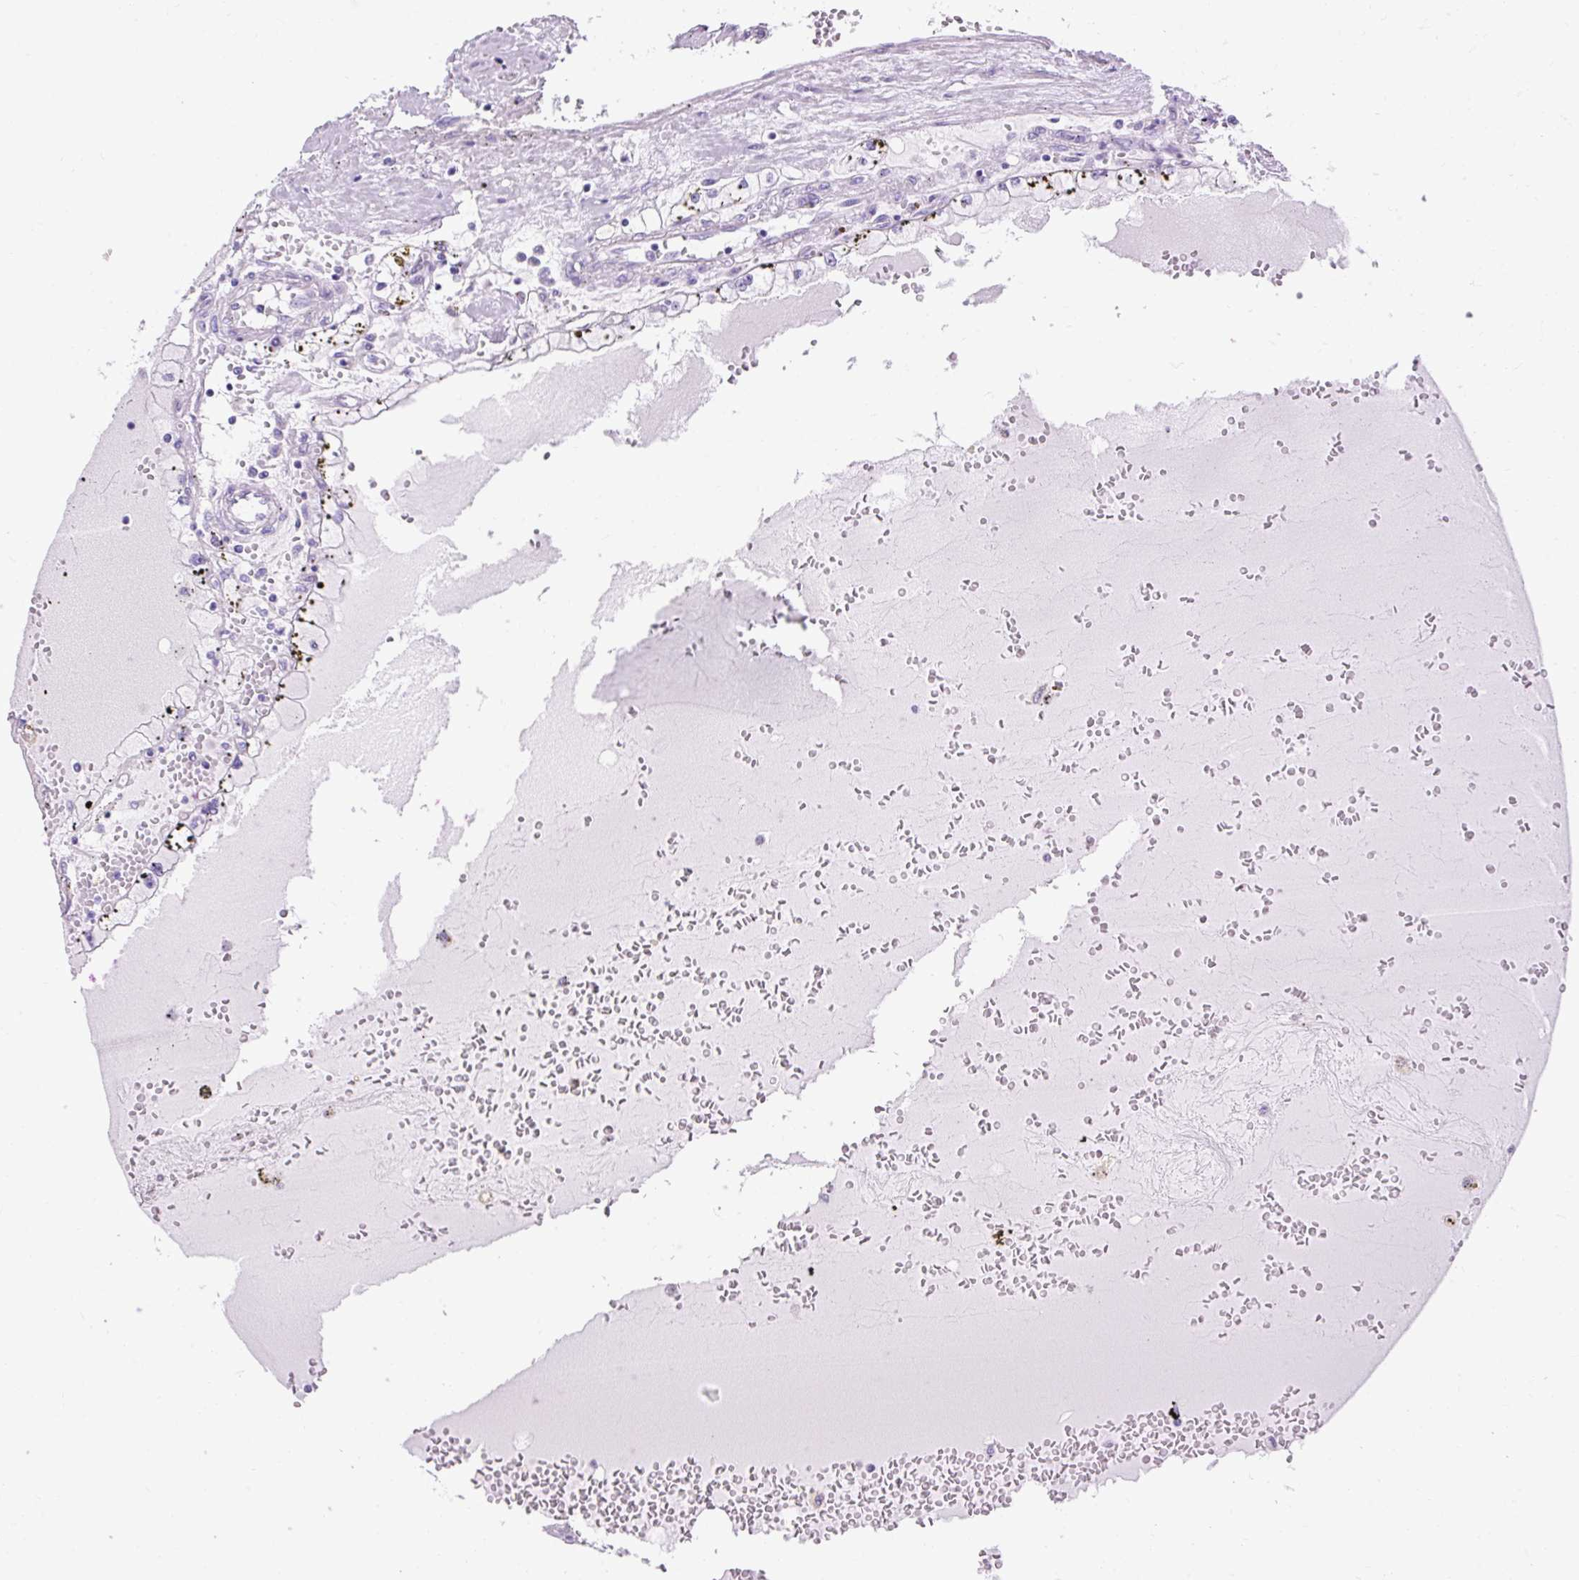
{"staining": {"intensity": "negative", "quantity": "none", "location": "none"}, "tissue": "renal cancer", "cell_type": "Tumor cells", "image_type": "cancer", "snomed": [{"axis": "morphology", "description": "Adenocarcinoma, NOS"}, {"axis": "topography", "description": "Kidney"}], "caption": "A histopathology image of renal cancer stained for a protein reveals no brown staining in tumor cells.", "gene": "KRT12", "patient": {"sex": "male", "age": 56}}